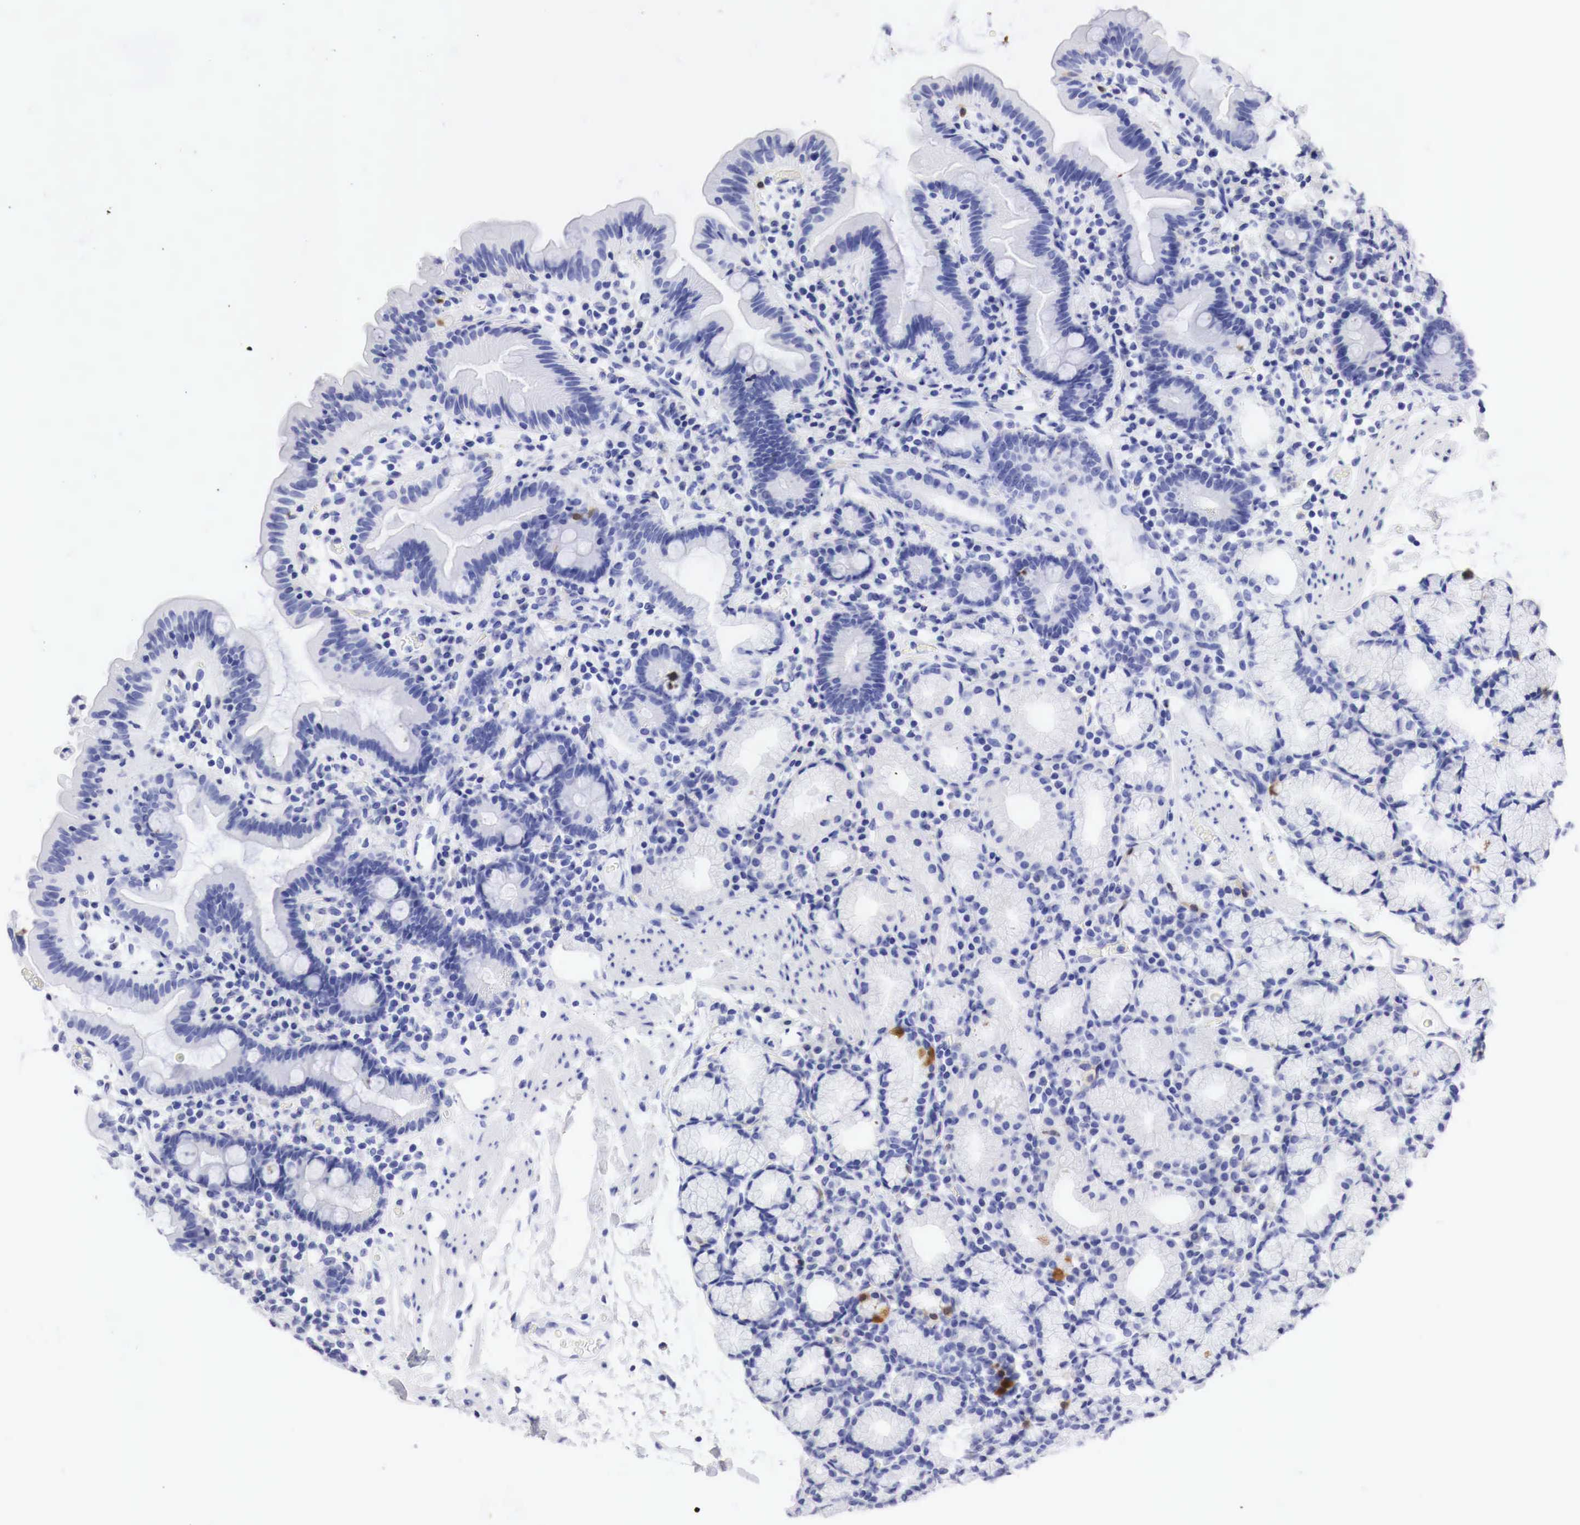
{"staining": {"intensity": "negative", "quantity": "none", "location": "none"}, "tissue": "duodenum", "cell_type": "Glandular cells", "image_type": "normal", "snomed": [{"axis": "morphology", "description": "Normal tissue, NOS"}, {"axis": "topography", "description": "Duodenum"}], "caption": "The image shows no staining of glandular cells in benign duodenum. (DAB (3,3'-diaminobenzidine) immunohistochemistry with hematoxylin counter stain).", "gene": "CDKN2A", "patient": {"sex": "female", "age": 48}}